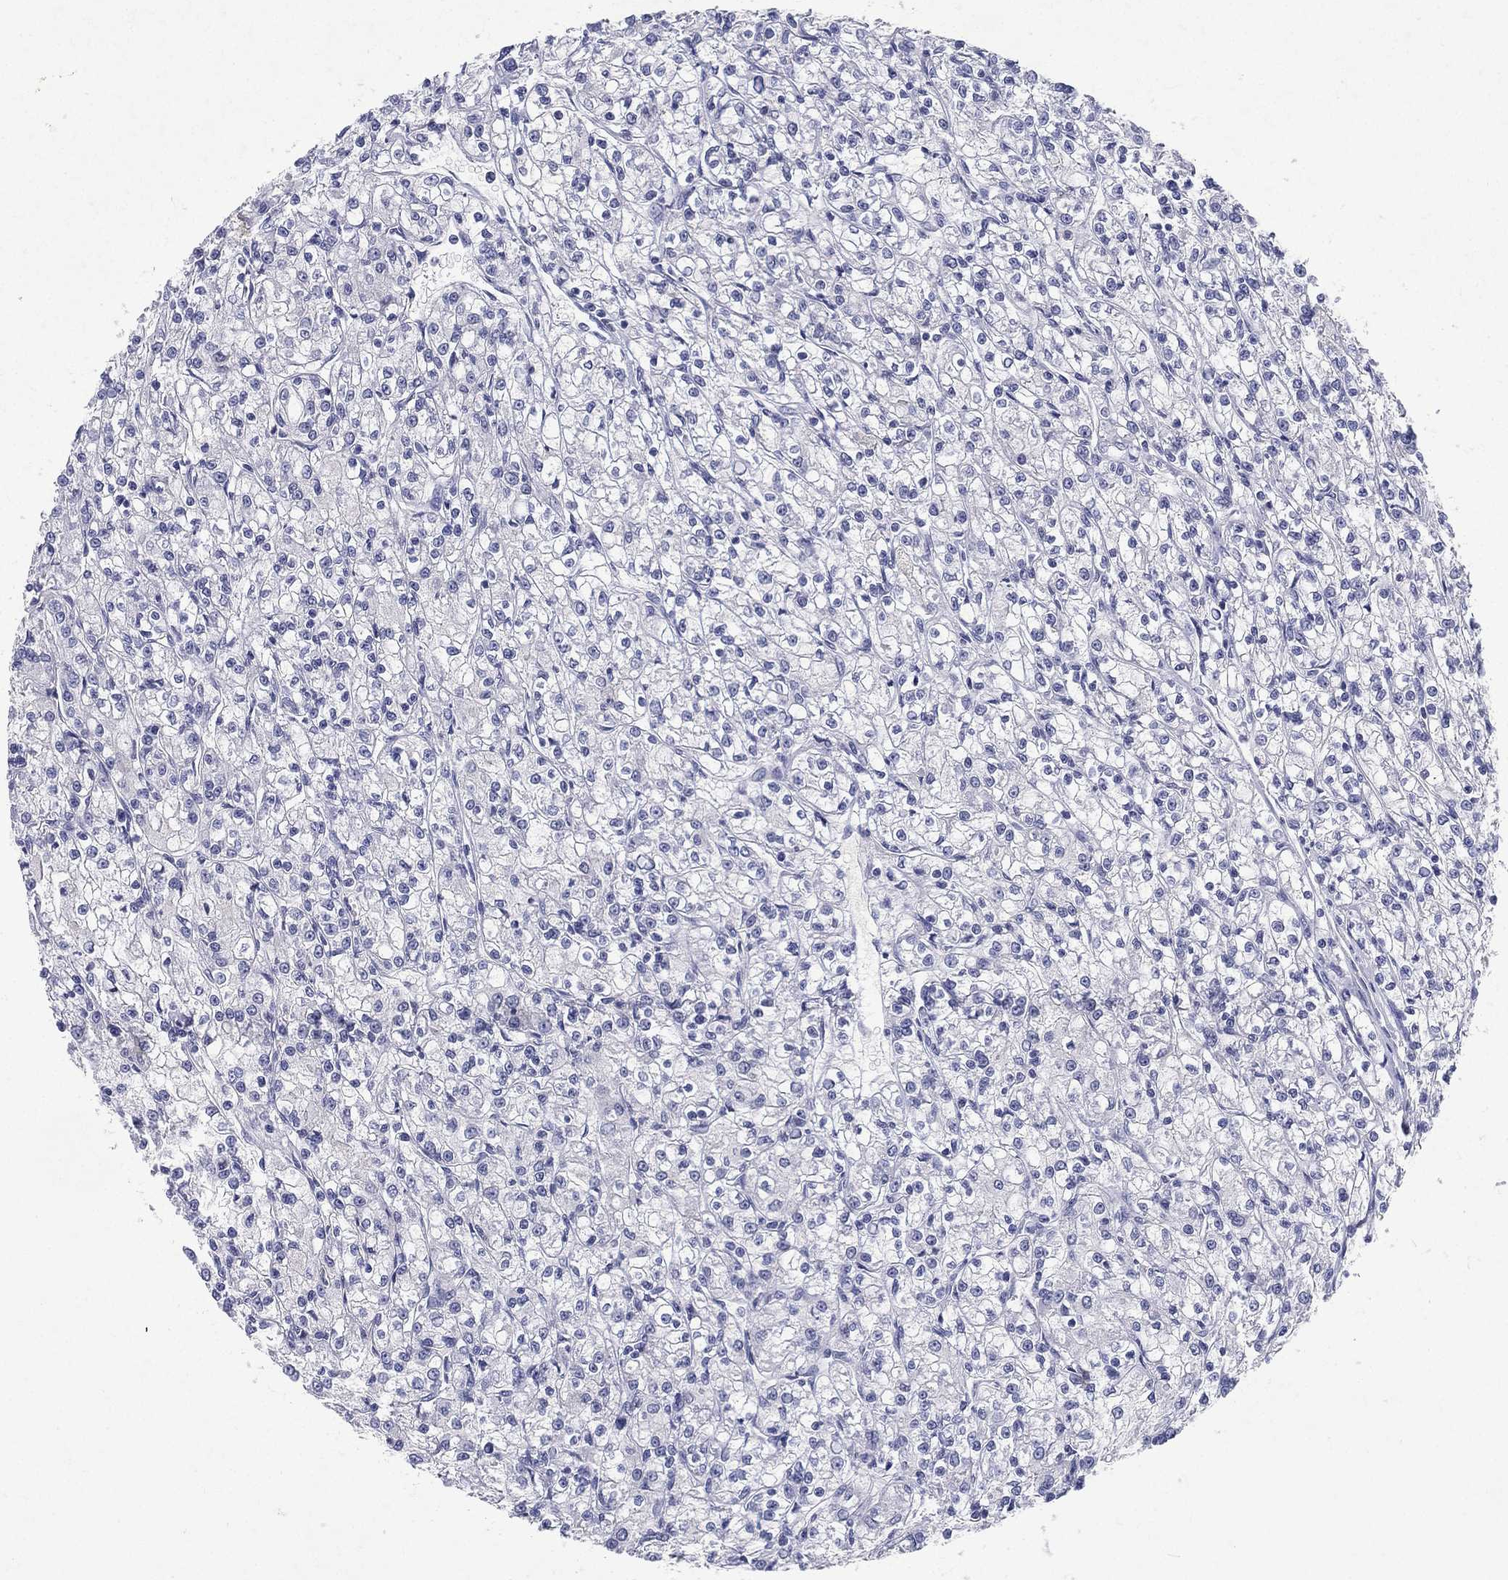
{"staining": {"intensity": "negative", "quantity": "none", "location": "none"}, "tissue": "renal cancer", "cell_type": "Tumor cells", "image_type": "cancer", "snomed": [{"axis": "morphology", "description": "Adenocarcinoma, NOS"}, {"axis": "topography", "description": "Kidney"}], "caption": "Immunohistochemical staining of renal cancer demonstrates no significant staining in tumor cells. (DAB IHC visualized using brightfield microscopy, high magnification).", "gene": "RGS13", "patient": {"sex": "female", "age": 59}}